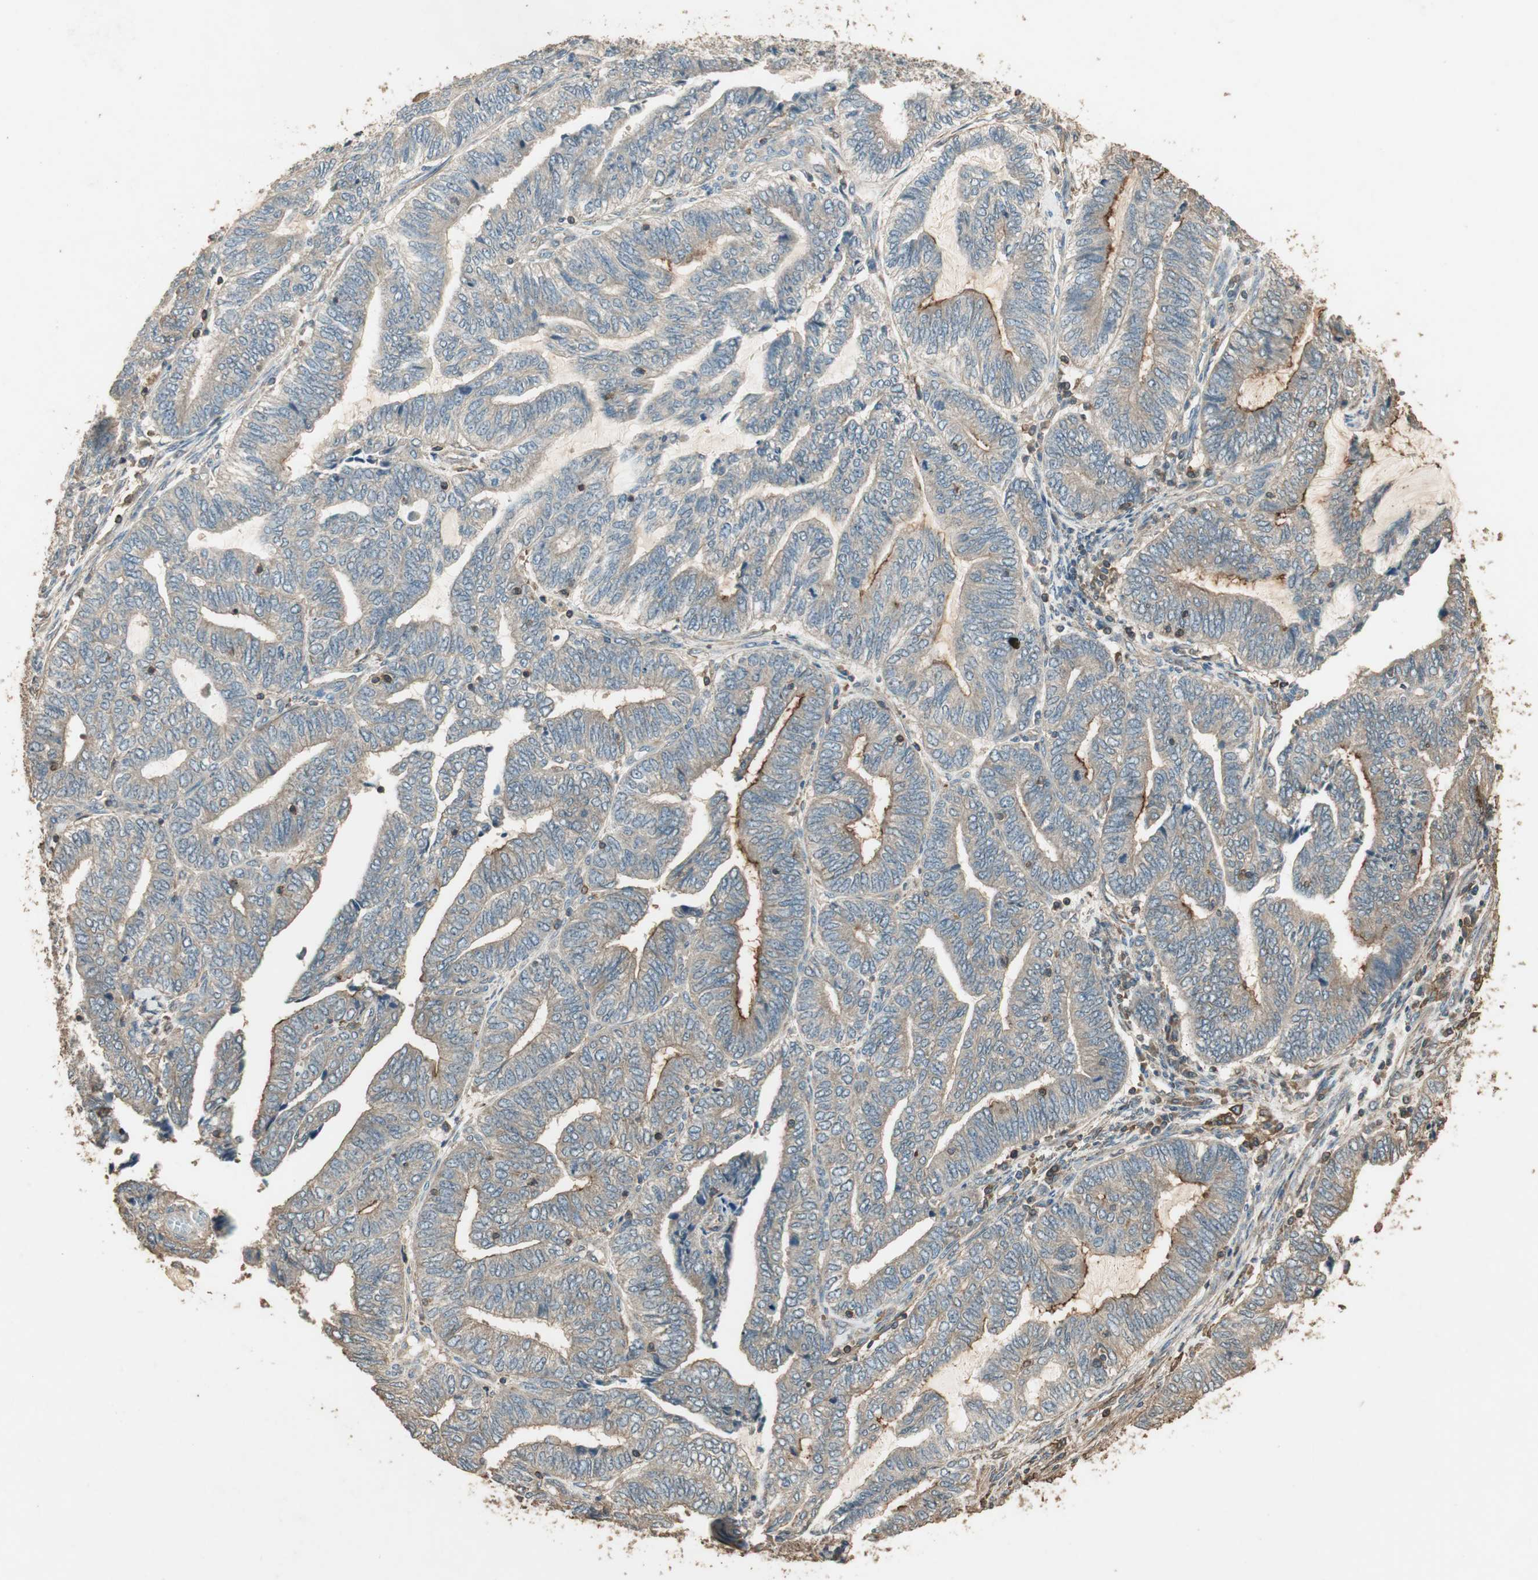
{"staining": {"intensity": "moderate", "quantity": "<25%", "location": "cytoplasmic/membranous"}, "tissue": "endometrial cancer", "cell_type": "Tumor cells", "image_type": "cancer", "snomed": [{"axis": "morphology", "description": "Adenocarcinoma, NOS"}, {"axis": "topography", "description": "Uterus"}, {"axis": "topography", "description": "Endometrium"}], "caption": "Protein staining by IHC exhibits moderate cytoplasmic/membranous staining in approximately <25% of tumor cells in adenocarcinoma (endometrial). (DAB IHC, brown staining for protein, blue staining for nuclei).", "gene": "USP2", "patient": {"sex": "female", "age": 70}}